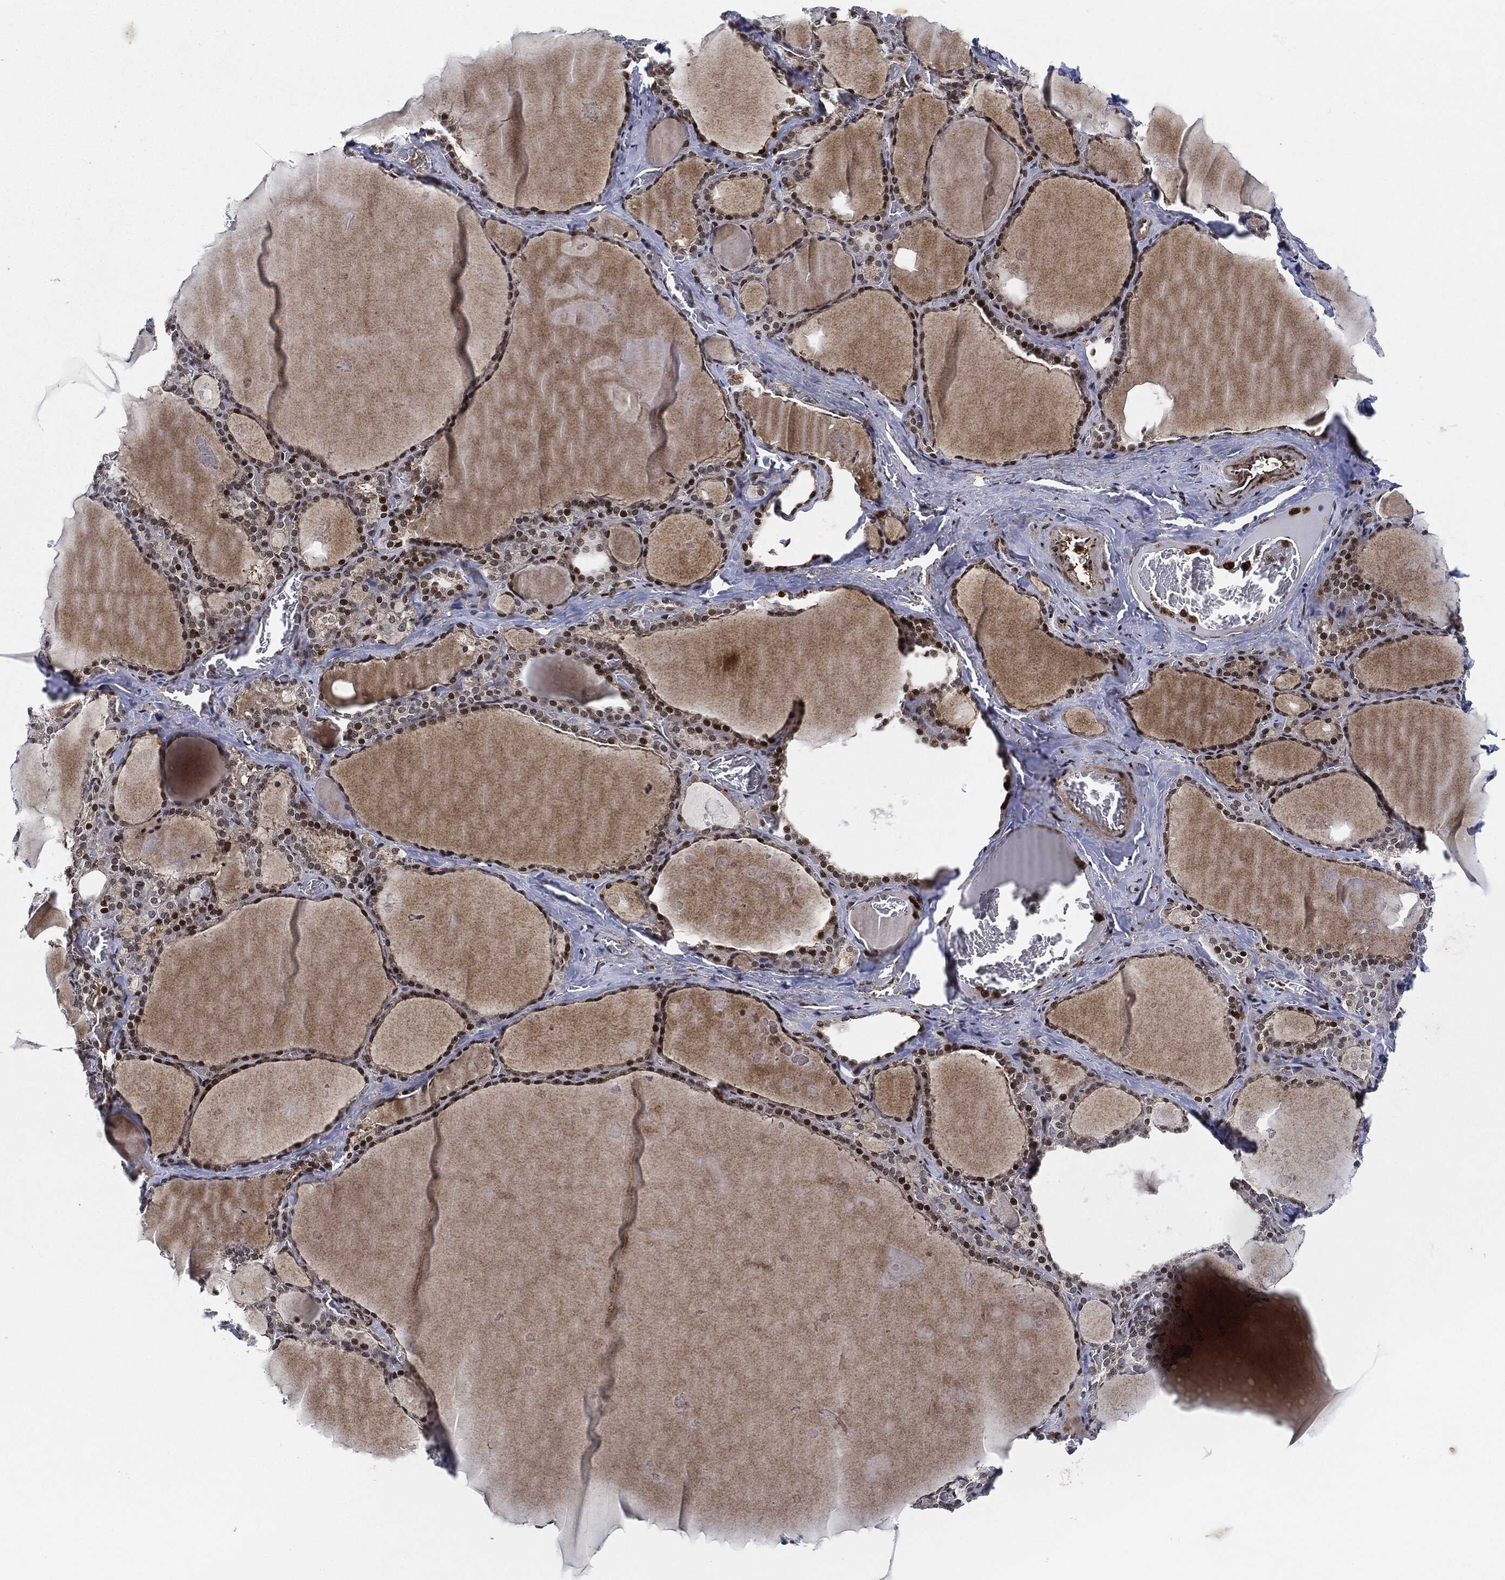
{"staining": {"intensity": "strong", "quantity": "25%-75%", "location": "nuclear"}, "tissue": "thyroid gland", "cell_type": "Glandular cells", "image_type": "normal", "snomed": [{"axis": "morphology", "description": "Normal tissue, NOS"}, {"axis": "topography", "description": "Thyroid gland"}], "caption": "Protein expression analysis of benign human thyroid gland reveals strong nuclear positivity in about 25%-75% of glandular cells.", "gene": "NANOS3", "patient": {"sex": "male", "age": 56}}